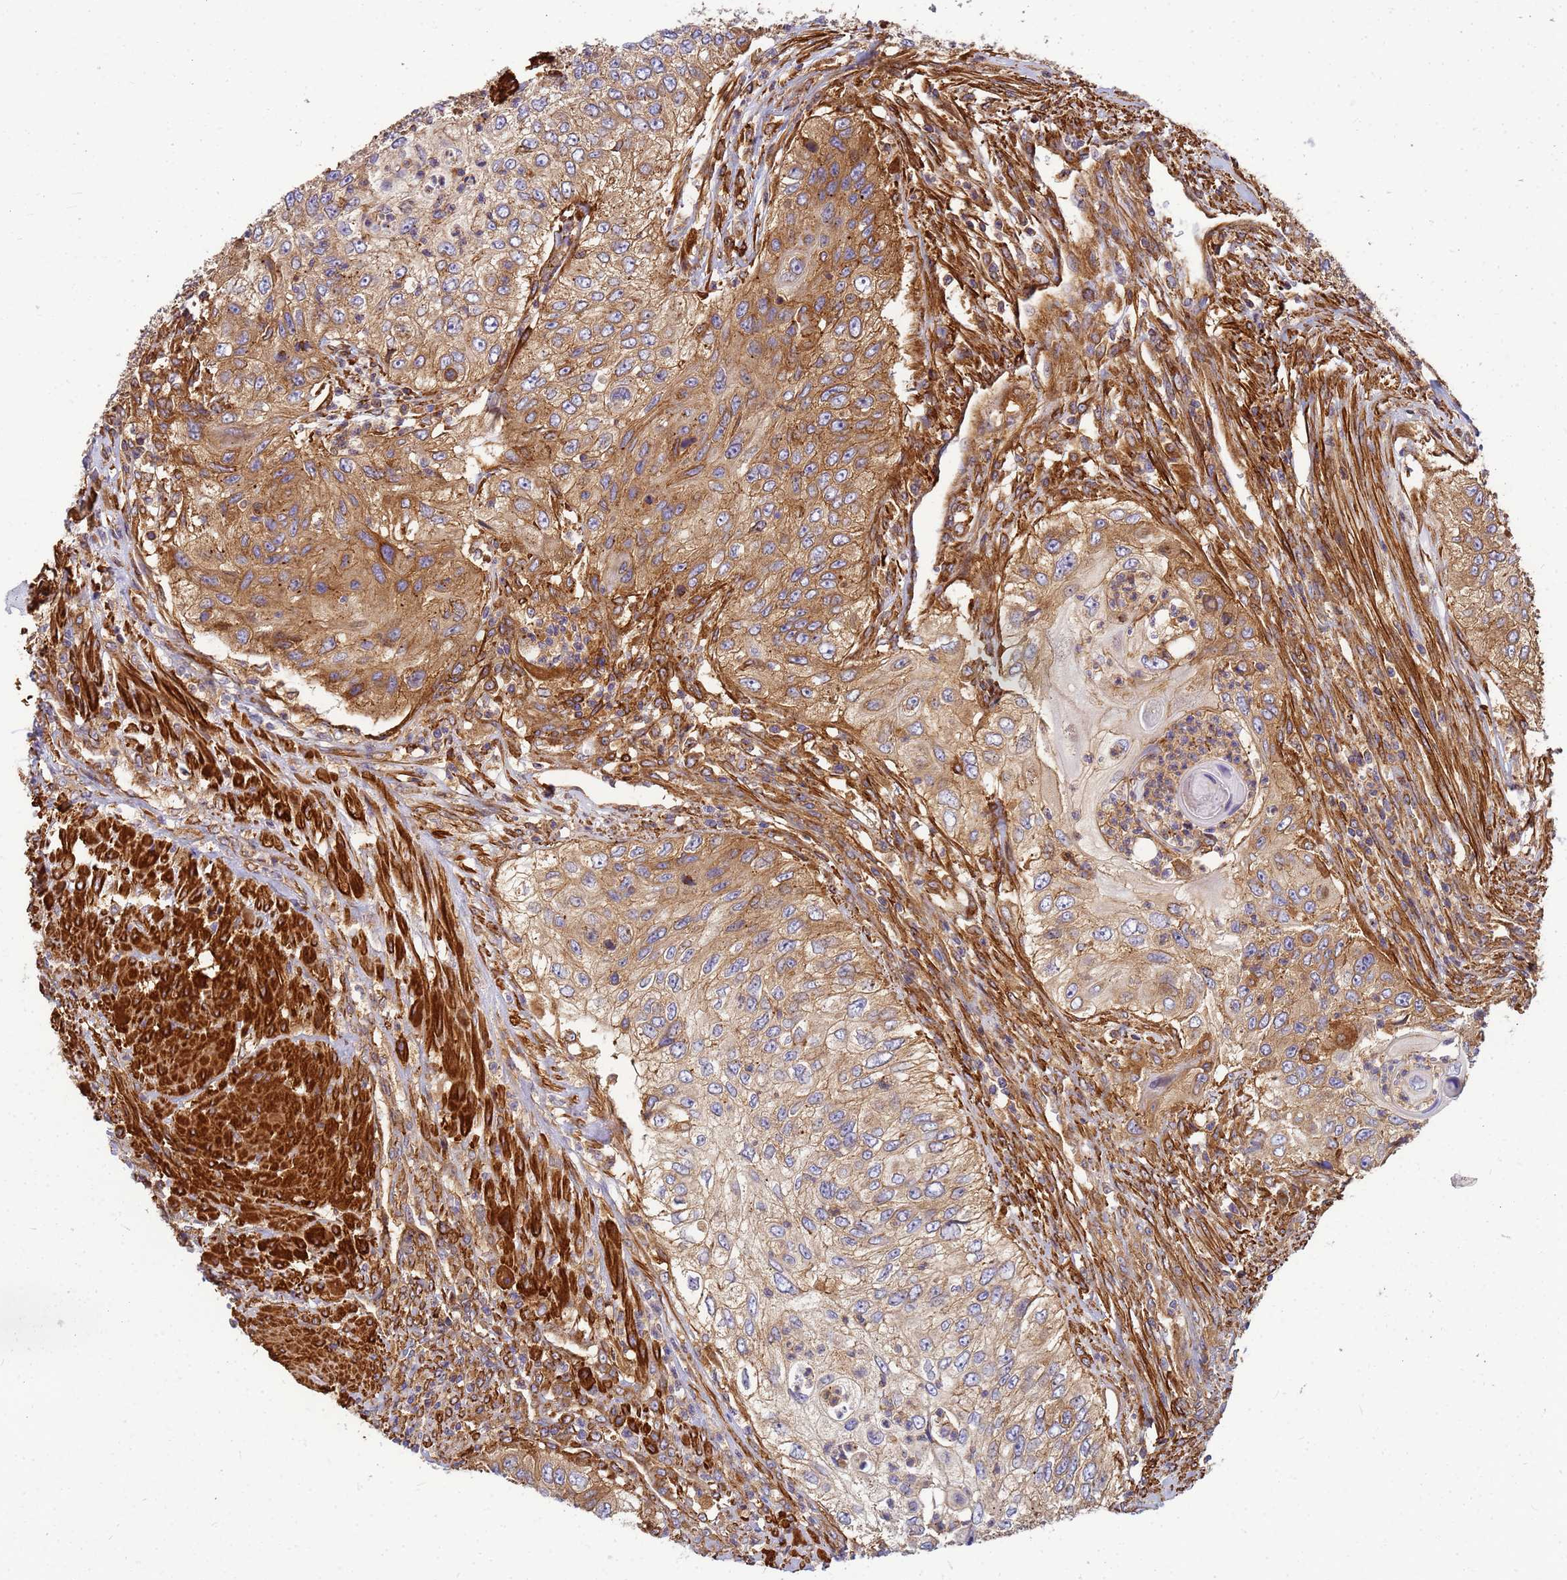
{"staining": {"intensity": "moderate", "quantity": "25%-75%", "location": "cytoplasmic/membranous"}, "tissue": "urothelial cancer", "cell_type": "Tumor cells", "image_type": "cancer", "snomed": [{"axis": "morphology", "description": "Urothelial carcinoma, High grade"}, {"axis": "topography", "description": "Urinary bladder"}], "caption": "Human urothelial cancer stained with a brown dye shows moderate cytoplasmic/membranous positive positivity in approximately 25%-75% of tumor cells.", "gene": "C2CD5", "patient": {"sex": "female", "age": 60}}